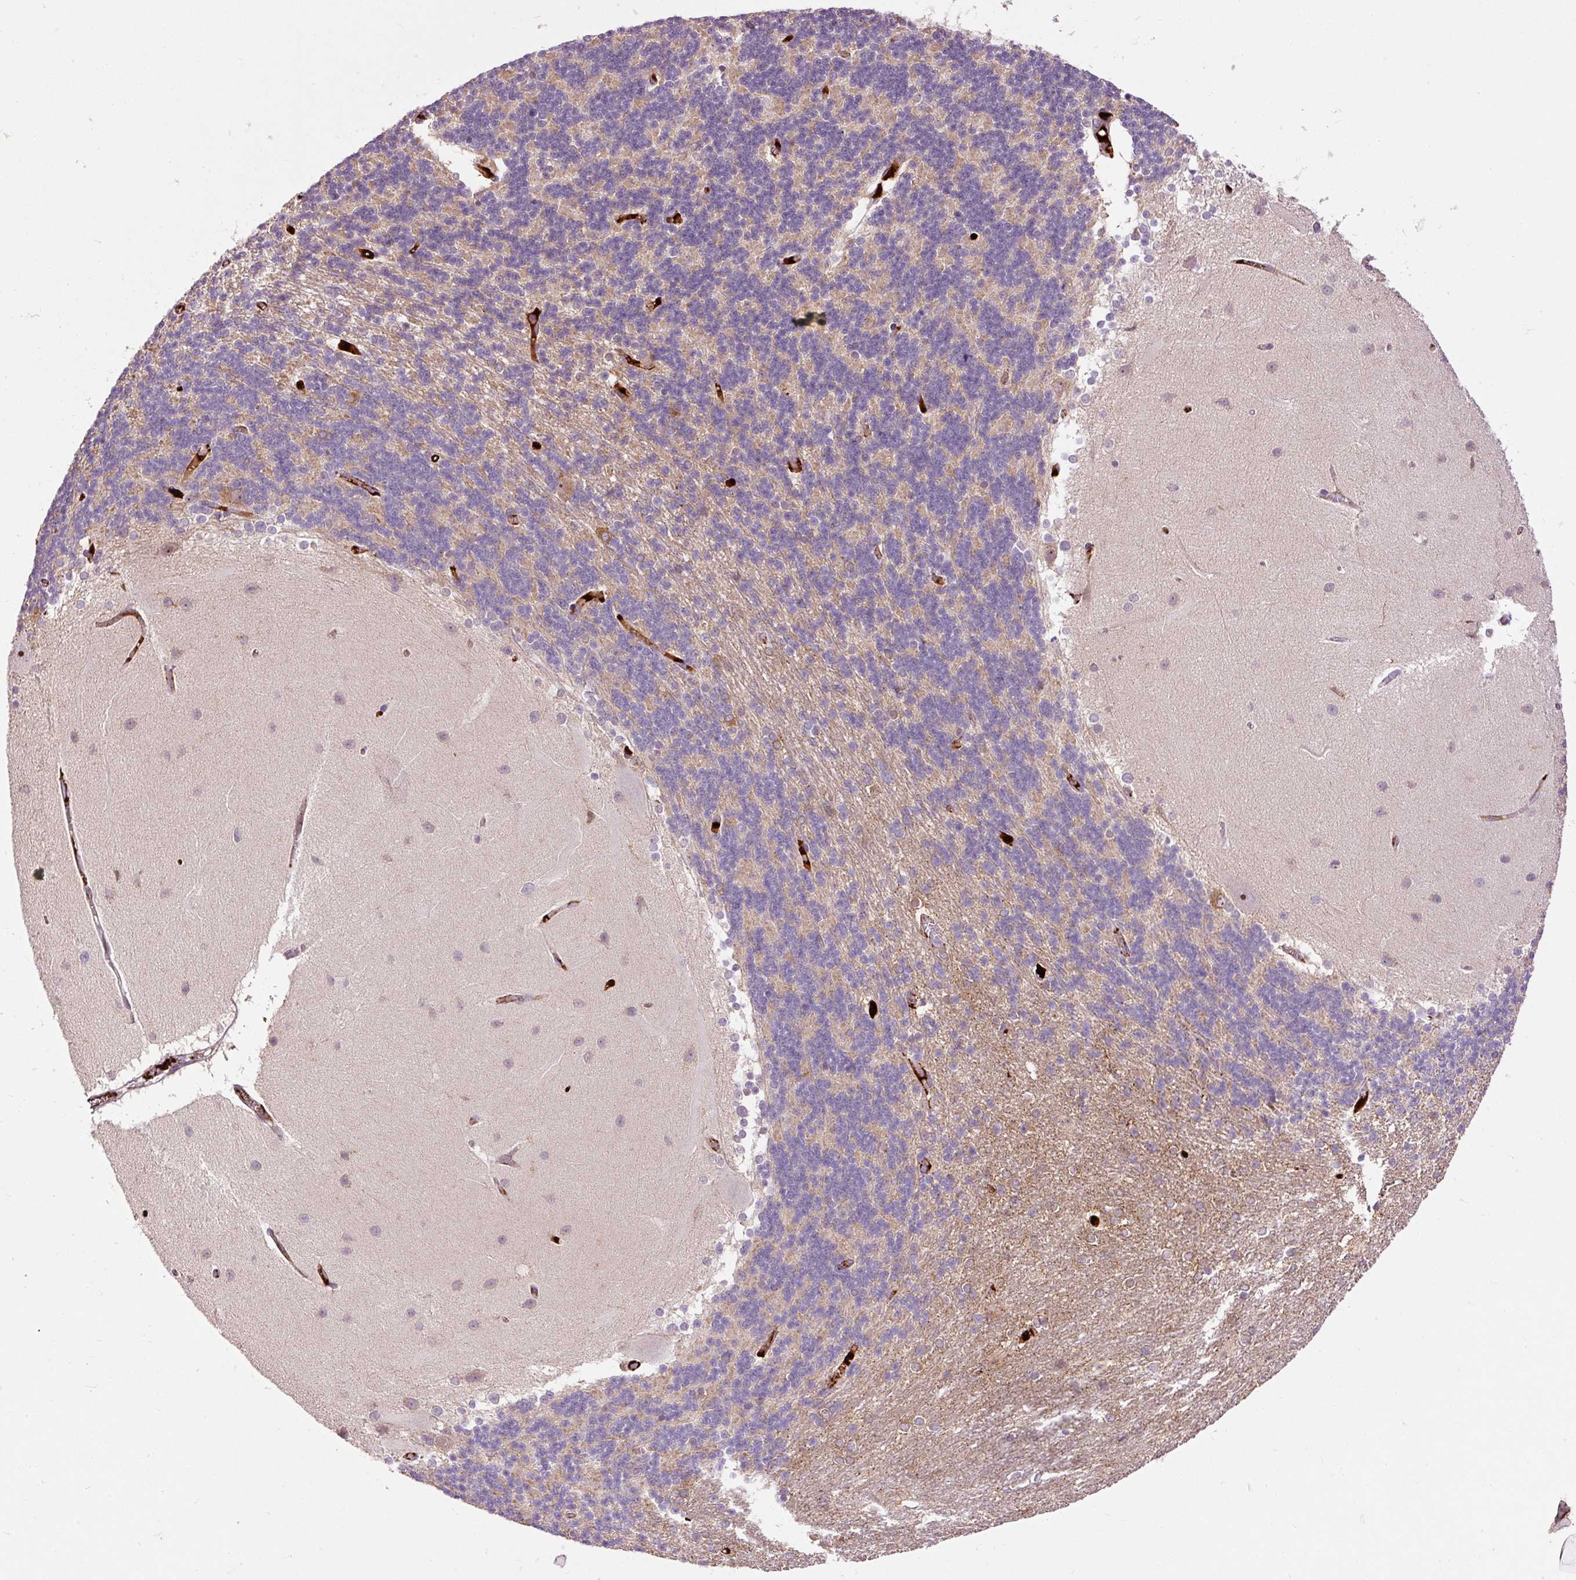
{"staining": {"intensity": "weak", "quantity": "25%-75%", "location": "cytoplasmic/membranous"}, "tissue": "cerebellum", "cell_type": "Cells in granular layer", "image_type": "normal", "snomed": [{"axis": "morphology", "description": "Normal tissue, NOS"}, {"axis": "topography", "description": "Cerebellum"}], "caption": "This histopathology image displays immunohistochemistry staining of unremarkable cerebellum, with low weak cytoplasmic/membranous staining in about 25%-75% of cells in granular layer.", "gene": "CEBPZ", "patient": {"sex": "female", "age": 54}}